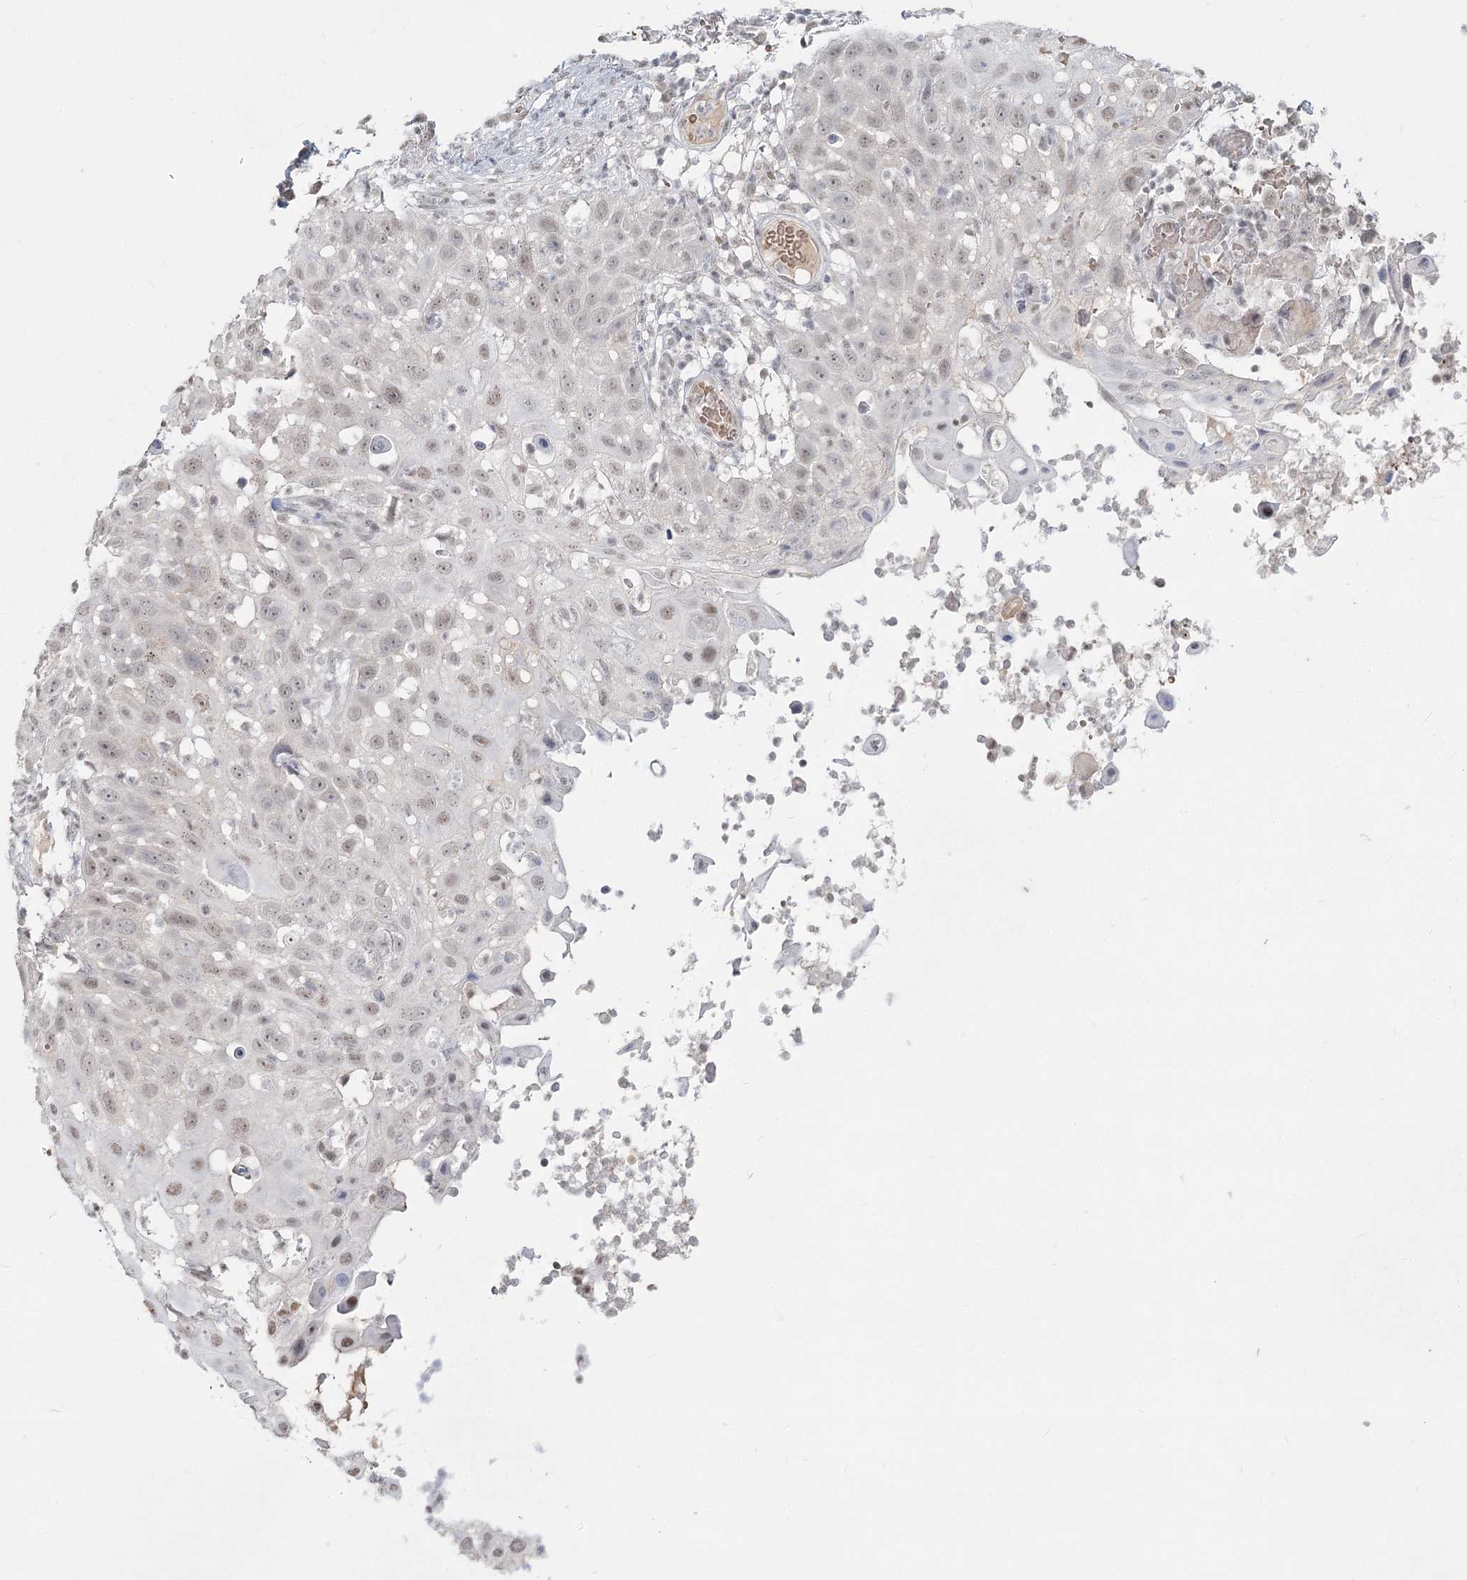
{"staining": {"intensity": "weak", "quantity": "25%-75%", "location": "nuclear"}, "tissue": "skin cancer", "cell_type": "Tumor cells", "image_type": "cancer", "snomed": [{"axis": "morphology", "description": "Squamous cell carcinoma, NOS"}, {"axis": "topography", "description": "Skin"}], "caption": "Human skin cancer (squamous cell carcinoma) stained for a protein (brown) reveals weak nuclear positive staining in about 25%-75% of tumor cells.", "gene": "LY6G5C", "patient": {"sex": "female", "age": 44}}